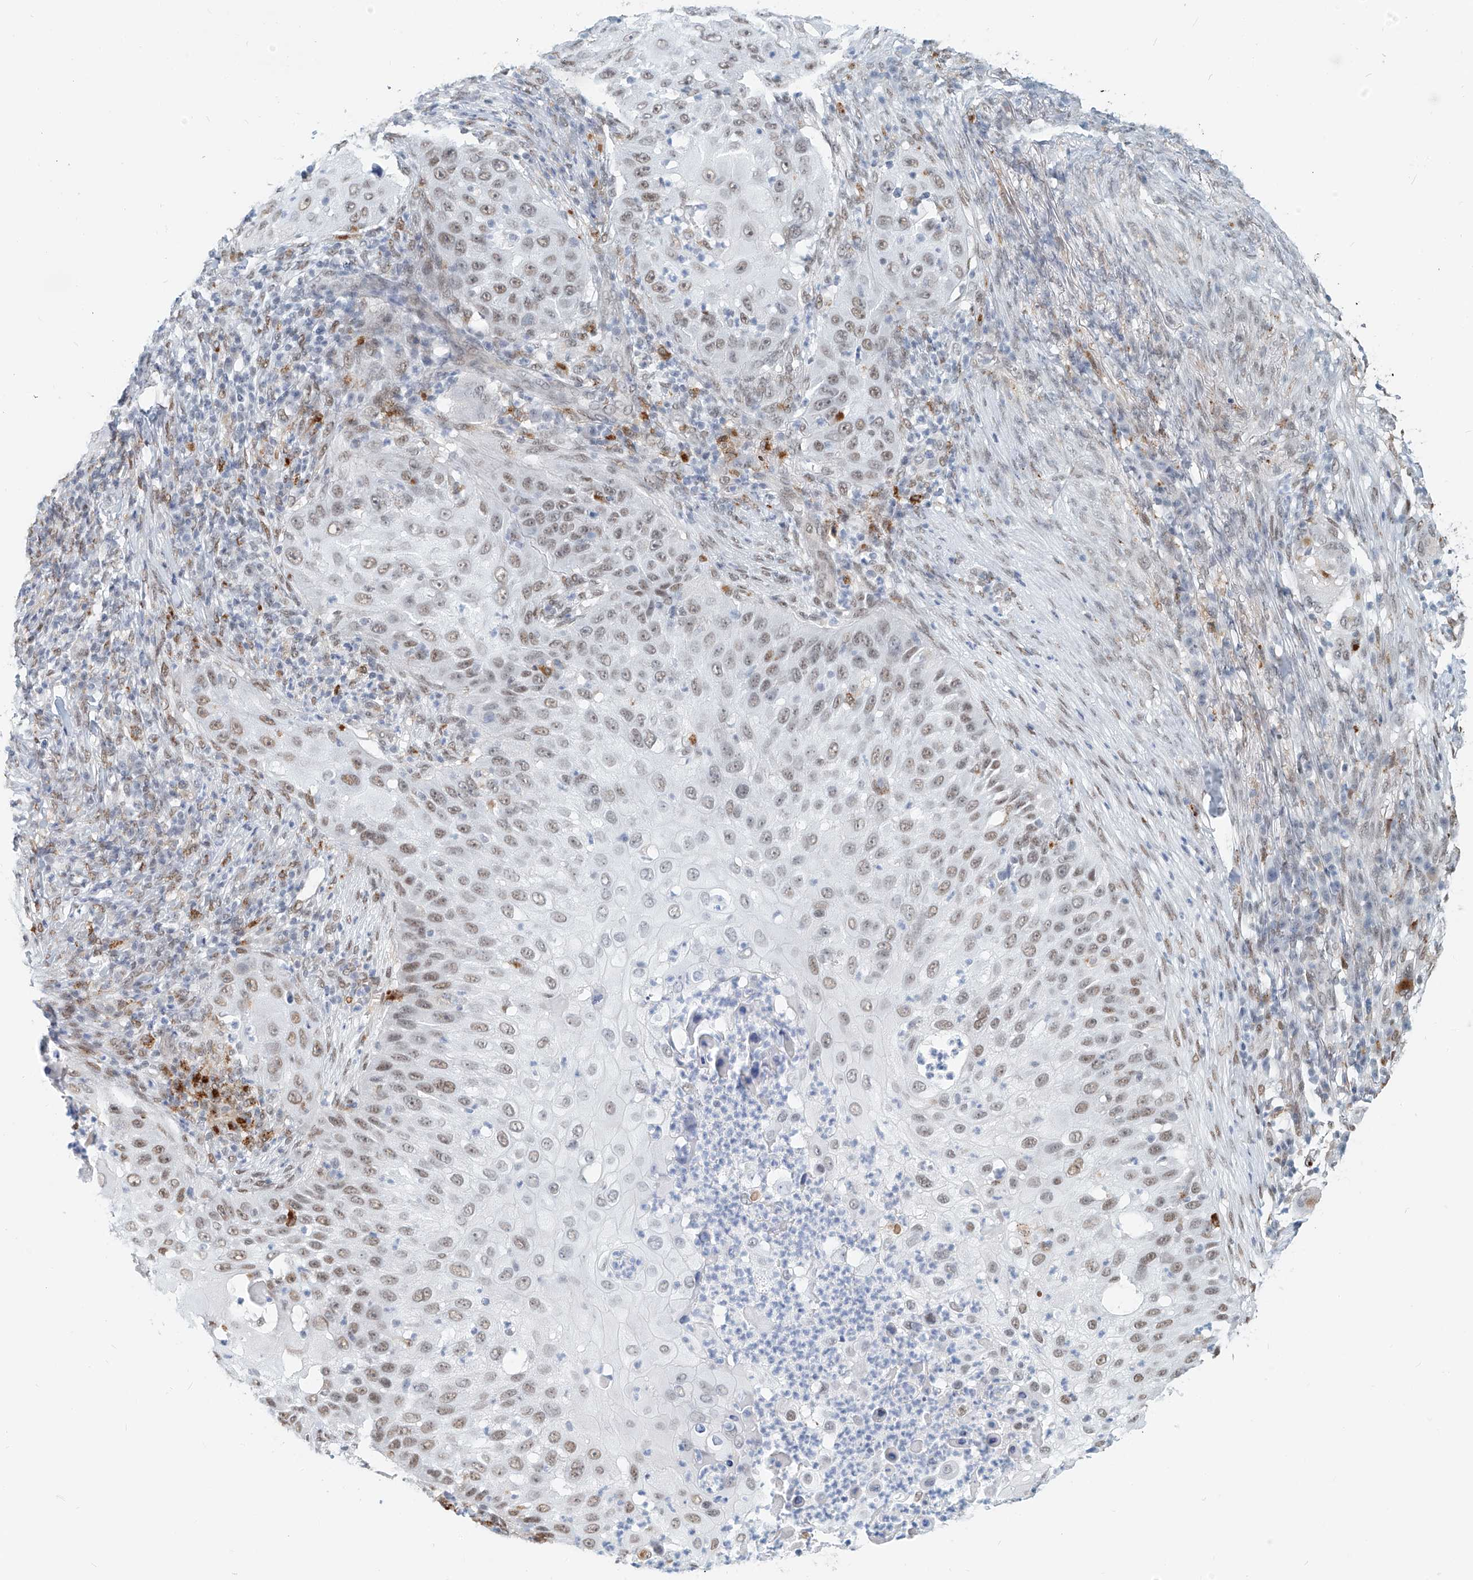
{"staining": {"intensity": "moderate", "quantity": ">75%", "location": "nuclear"}, "tissue": "skin cancer", "cell_type": "Tumor cells", "image_type": "cancer", "snomed": [{"axis": "morphology", "description": "Squamous cell carcinoma, NOS"}, {"axis": "topography", "description": "Skin"}], "caption": "Moderate nuclear expression for a protein is present in about >75% of tumor cells of squamous cell carcinoma (skin) using immunohistochemistry.", "gene": "SASH1", "patient": {"sex": "female", "age": 44}}